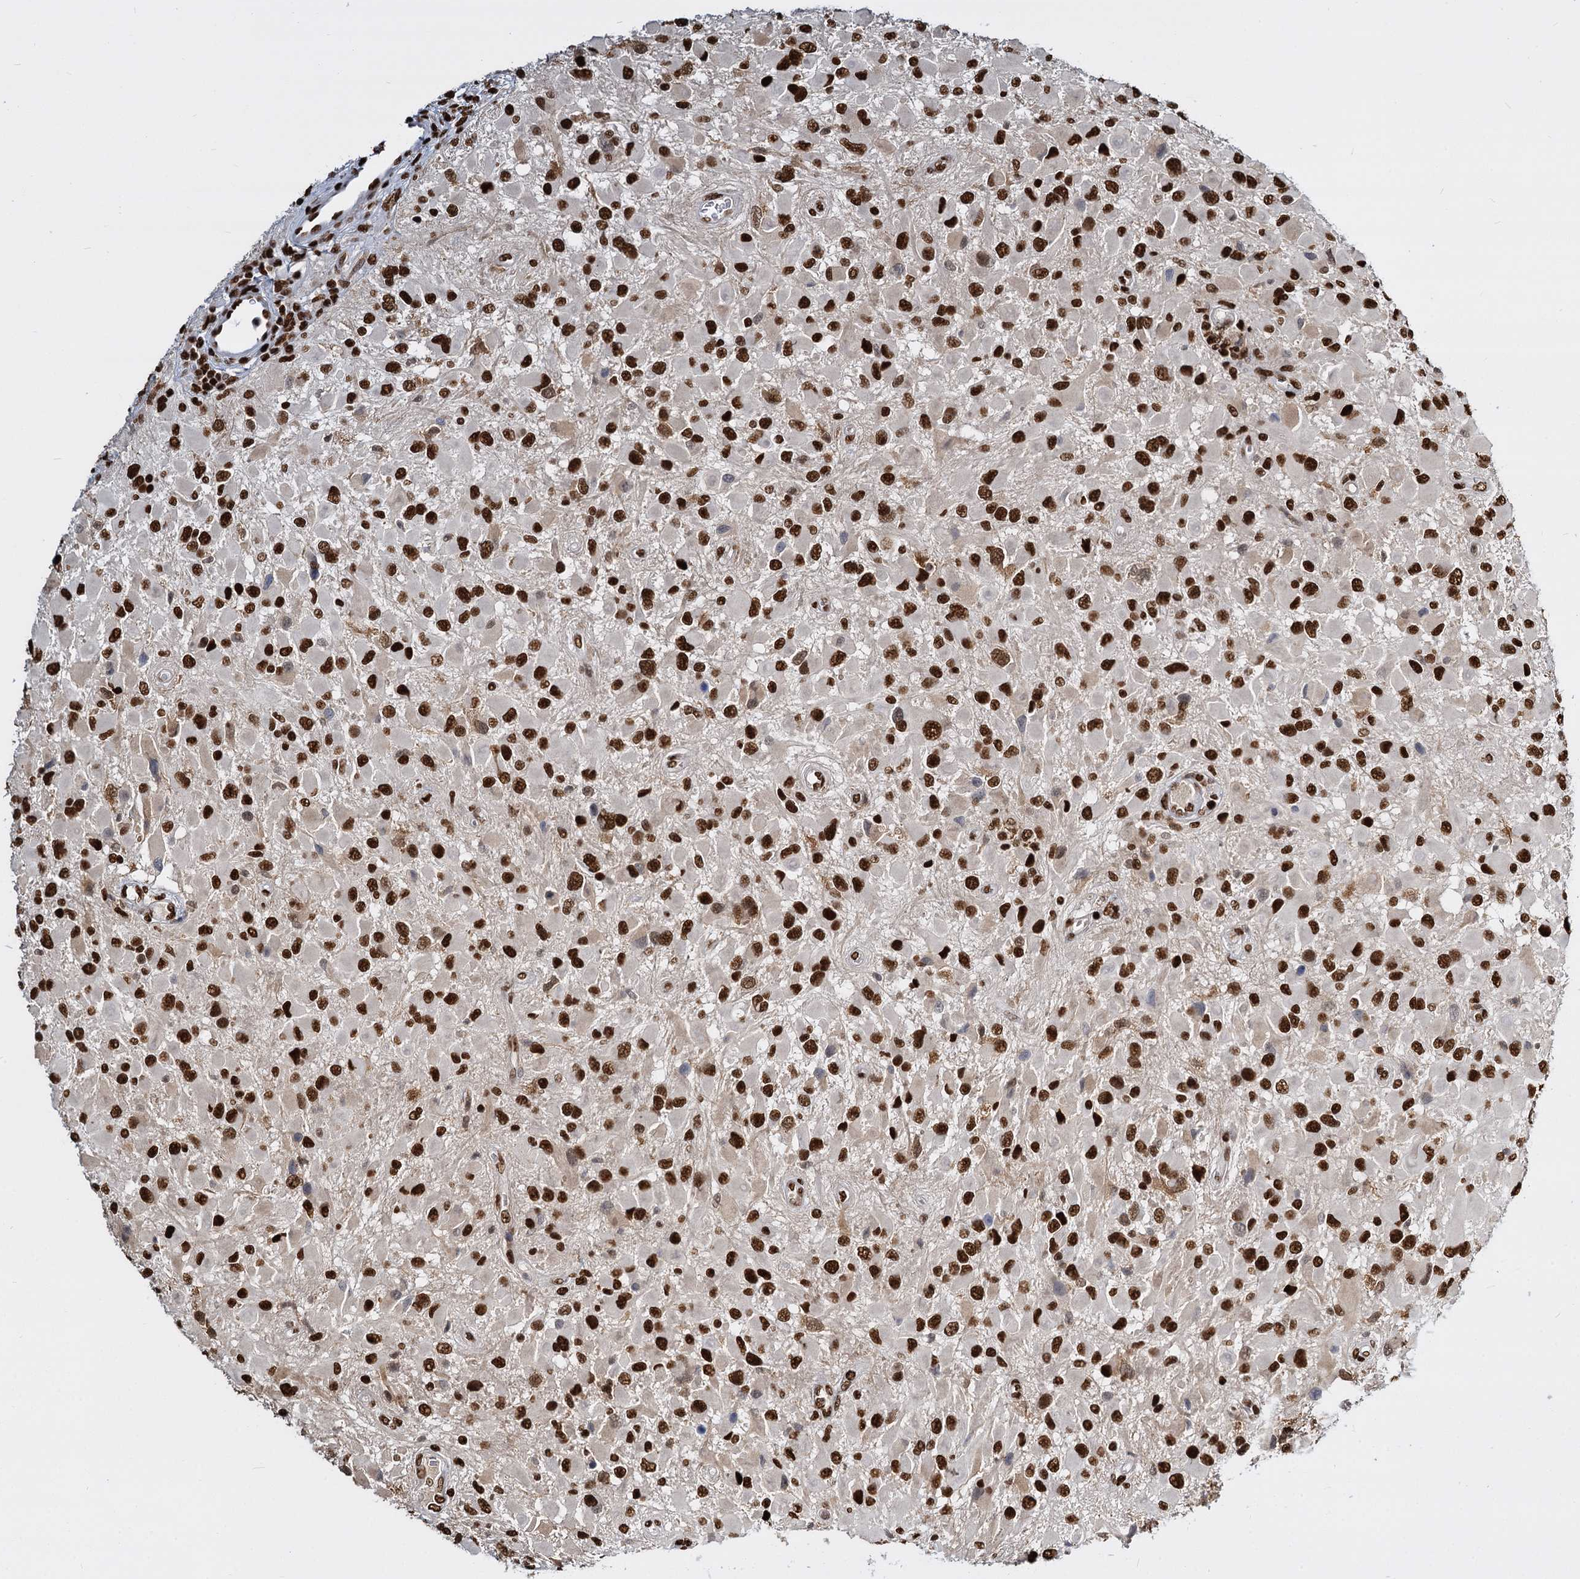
{"staining": {"intensity": "strong", "quantity": ">75%", "location": "nuclear"}, "tissue": "glioma", "cell_type": "Tumor cells", "image_type": "cancer", "snomed": [{"axis": "morphology", "description": "Glioma, malignant, High grade"}, {"axis": "topography", "description": "Brain"}], "caption": "Malignant high-grade glioma stained with a protein marker shows strong staining in tumor cells.", "gene": "DCPS", "patient": {"sex": "male", "age": 53}}